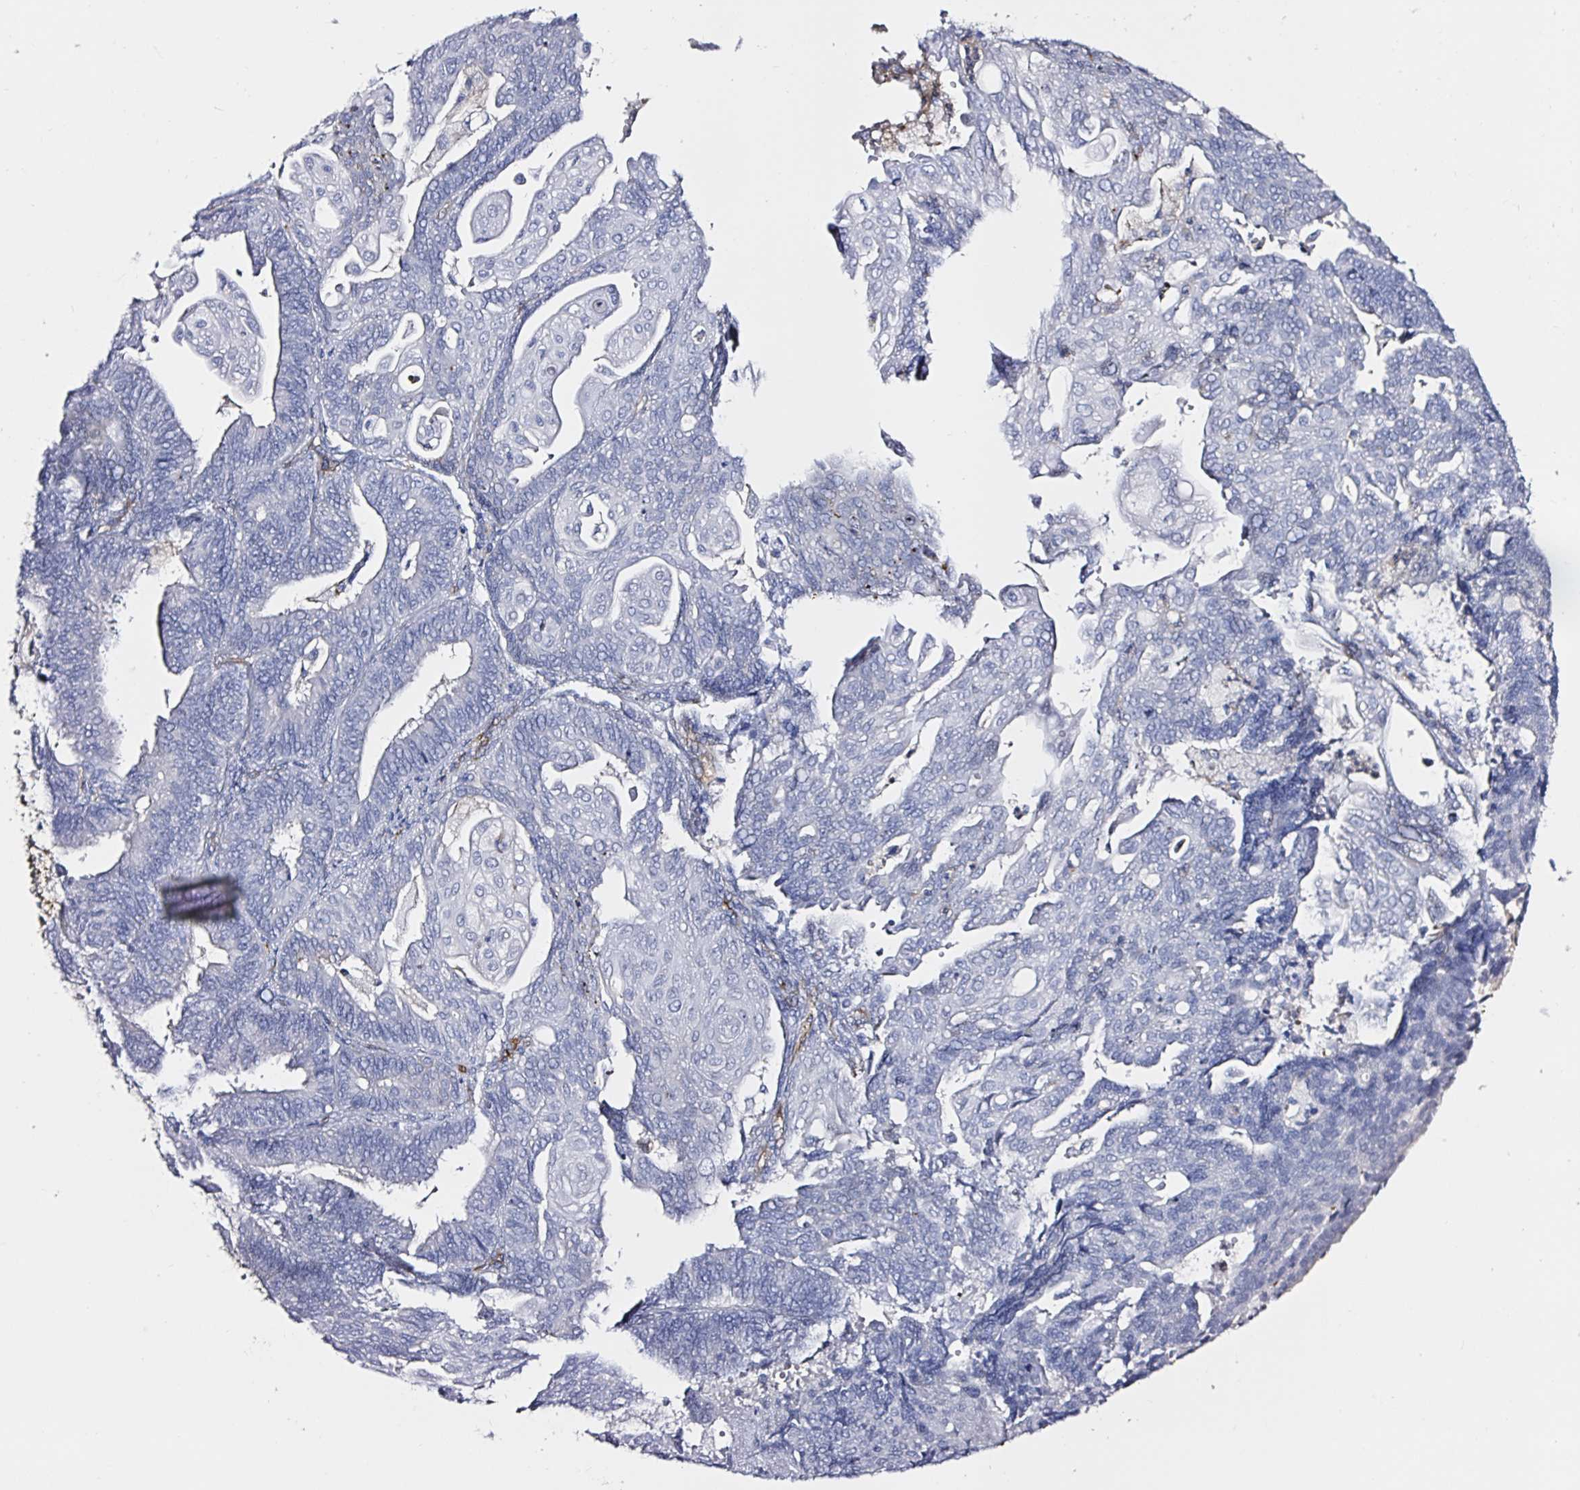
{"staining": {"intensity": "negative", "quantity": "none", "location": "none"}, "tissue": "endometrial cancer", "cell_type": "Tumor cells", "image_type": "cancer", "snomed": [{"axis": "morphology", "description": "Adenocarcinoma, NOS"}, {"axis": "topography", "description": "Endometrium"}], "caption": "Endometrial cancer (adenocarcinoma) stained for a protein using immunohistochemistry demonstrates no expression tumor cells.", "gene": "ACSBG2", "patient": {"sex": "female", "age": 73}}